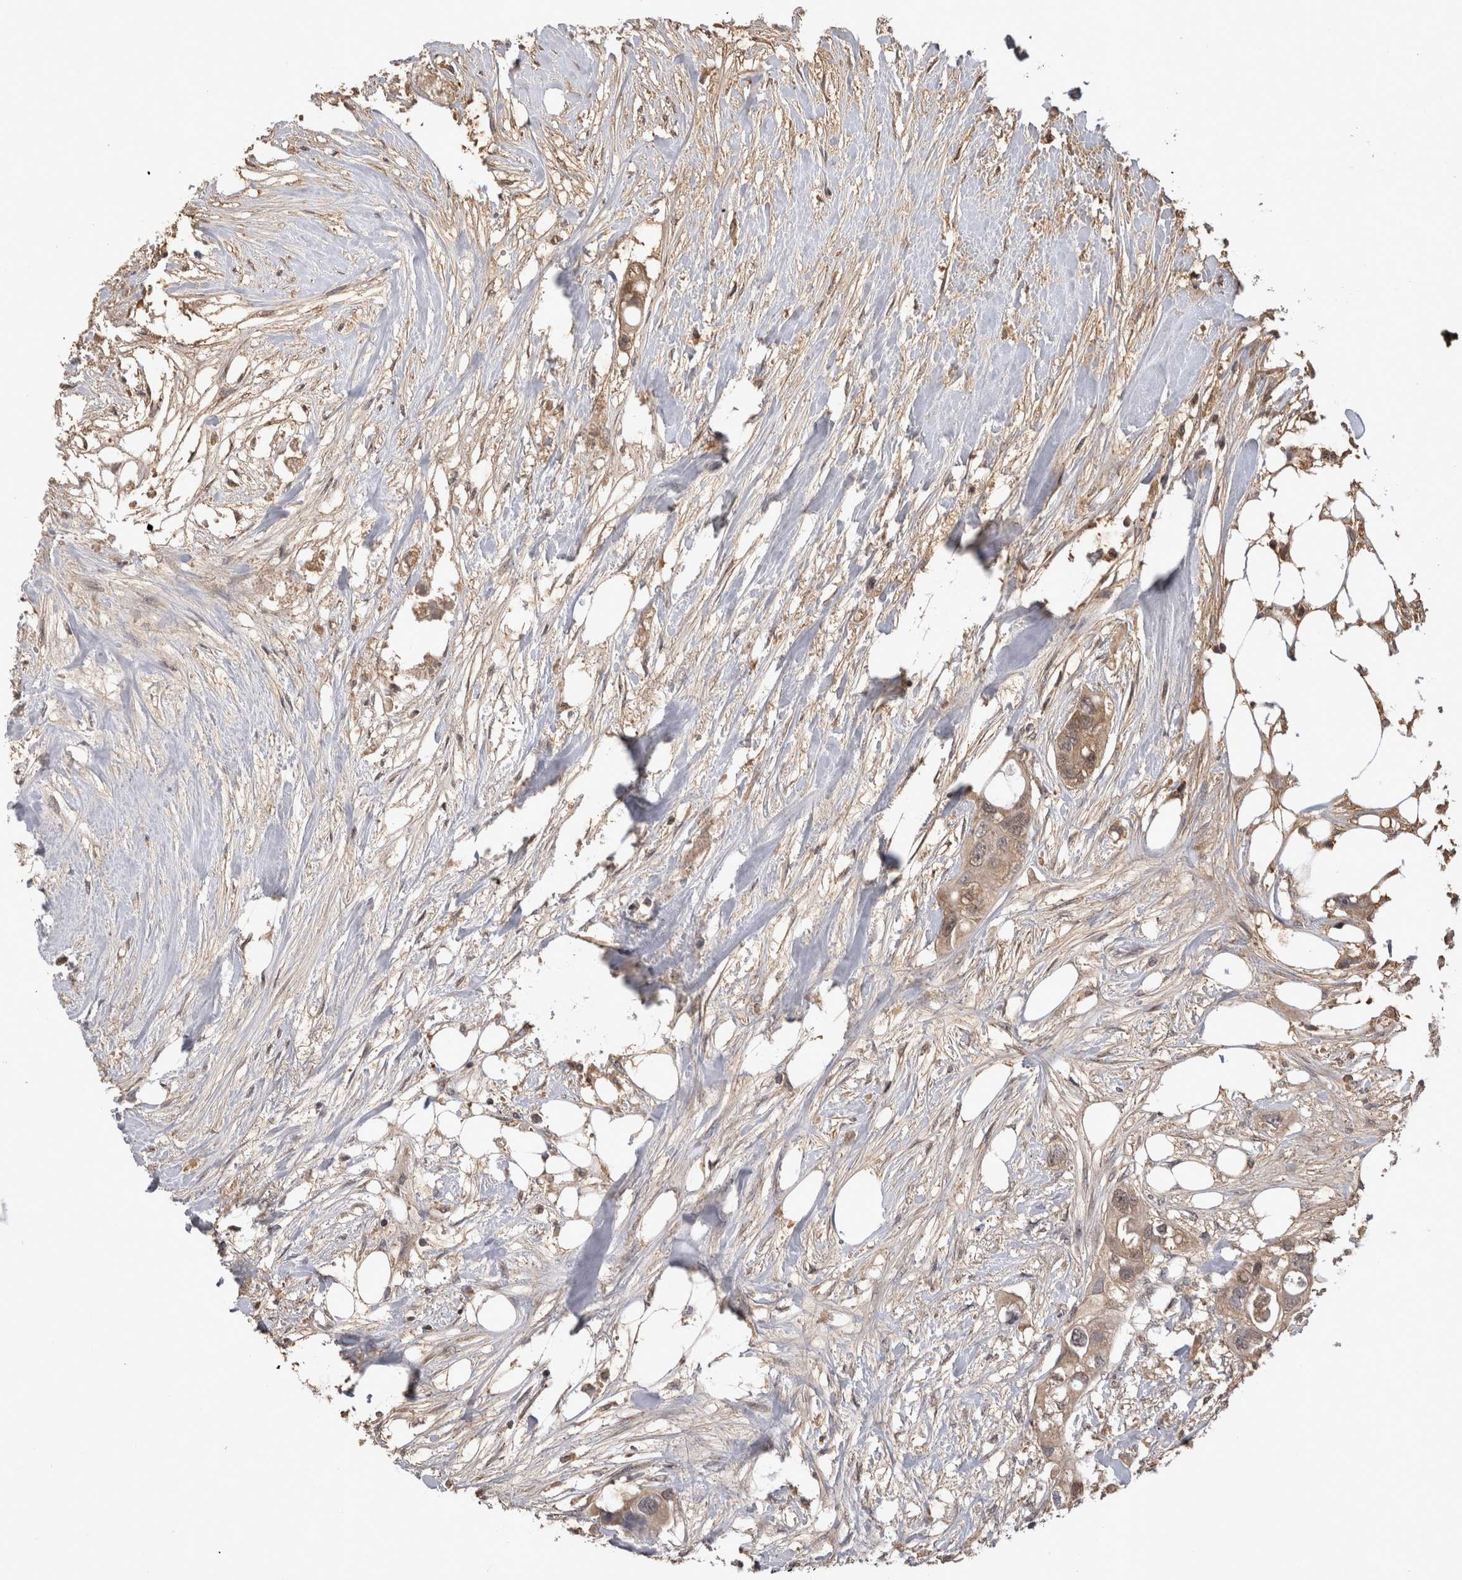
{"staining": {"intensity": "weak", "quantity": ">75%", "location": "cytoplasmic/membranous"}, "tissue": "colorectal cancer", "cell_type": "Tumor cells", "image_type": "cancer", "snomed": [{"axis": "morphology", "description": "Adenocarcinoma, NOS"}, {"axis": "topography", "description": "Colon"}], "caption": "The micrograph shows immunohistochemical staining of adenocarcinoma (colorectal). There is weak cytoplasmic/membranous staining is identified in about >75% of tumor cells.", "gene": "PREP", "patient": {"sex": "female", "age": 57}}